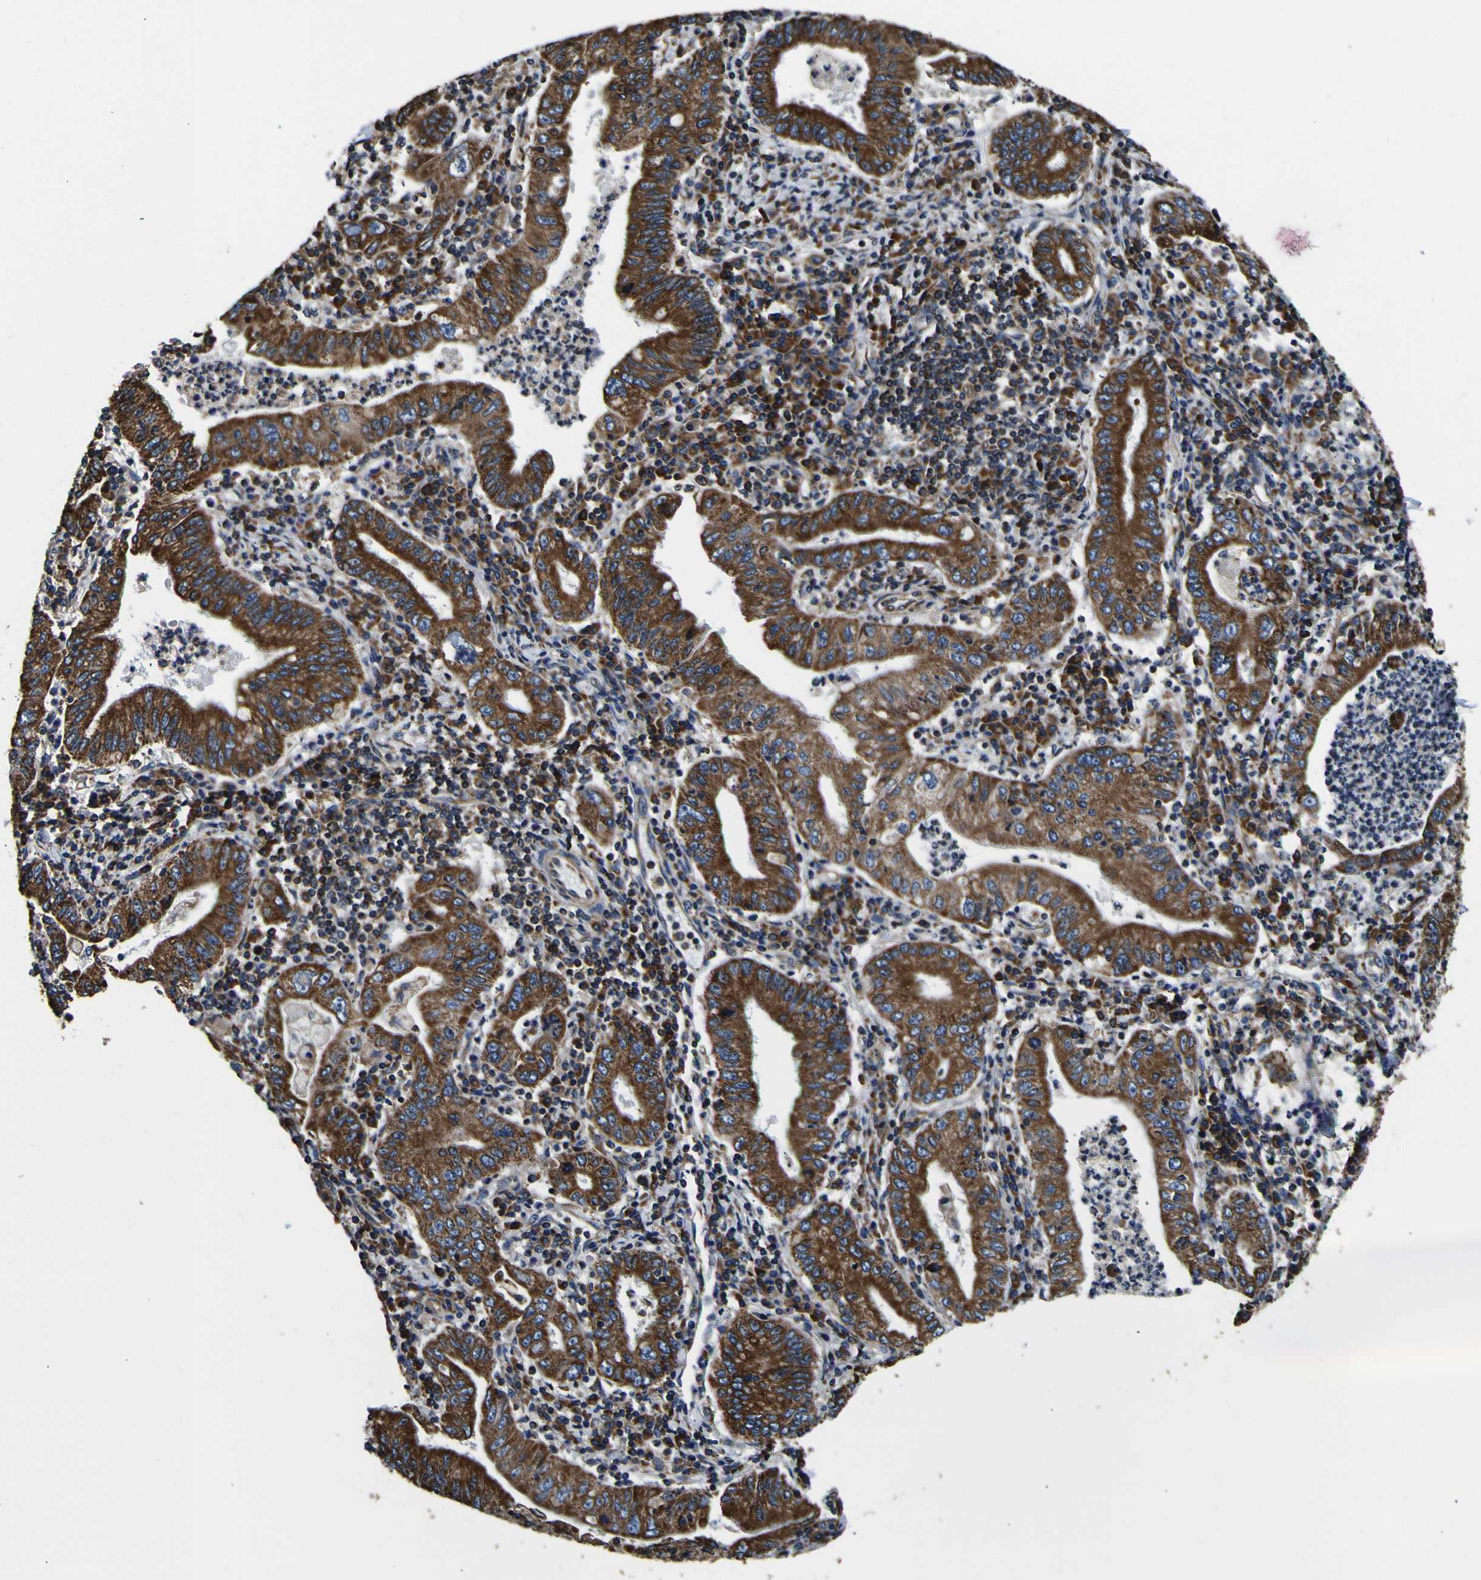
{"staining": {"intensity": "strong", "quantity": ">75%", "location": "cytoplasmic/membranous"}, "tissue": "stomach cancer", "cell_type": "Tumor cells", "image_type": "cancer", "snomed": [{"axis": "morphology", "description": "Normal tissue, NOS"}, {"axis": "morphology", "description": "Adenocarcinoma, NOS"}, {"axis": "topography", "description": "Esophagus"}, {"axis": "topography", "description": "Stomach, upper"}, {"axis": "topography", "description": "Peripheral nerve tissue"}], "caption": "A brown stain labels strong cytoplasmic/membranous positivity of a protein in stomach cancer tumor cells.", "gene": "INPP5A", "patient": {"sex": "male", "age": 62}}